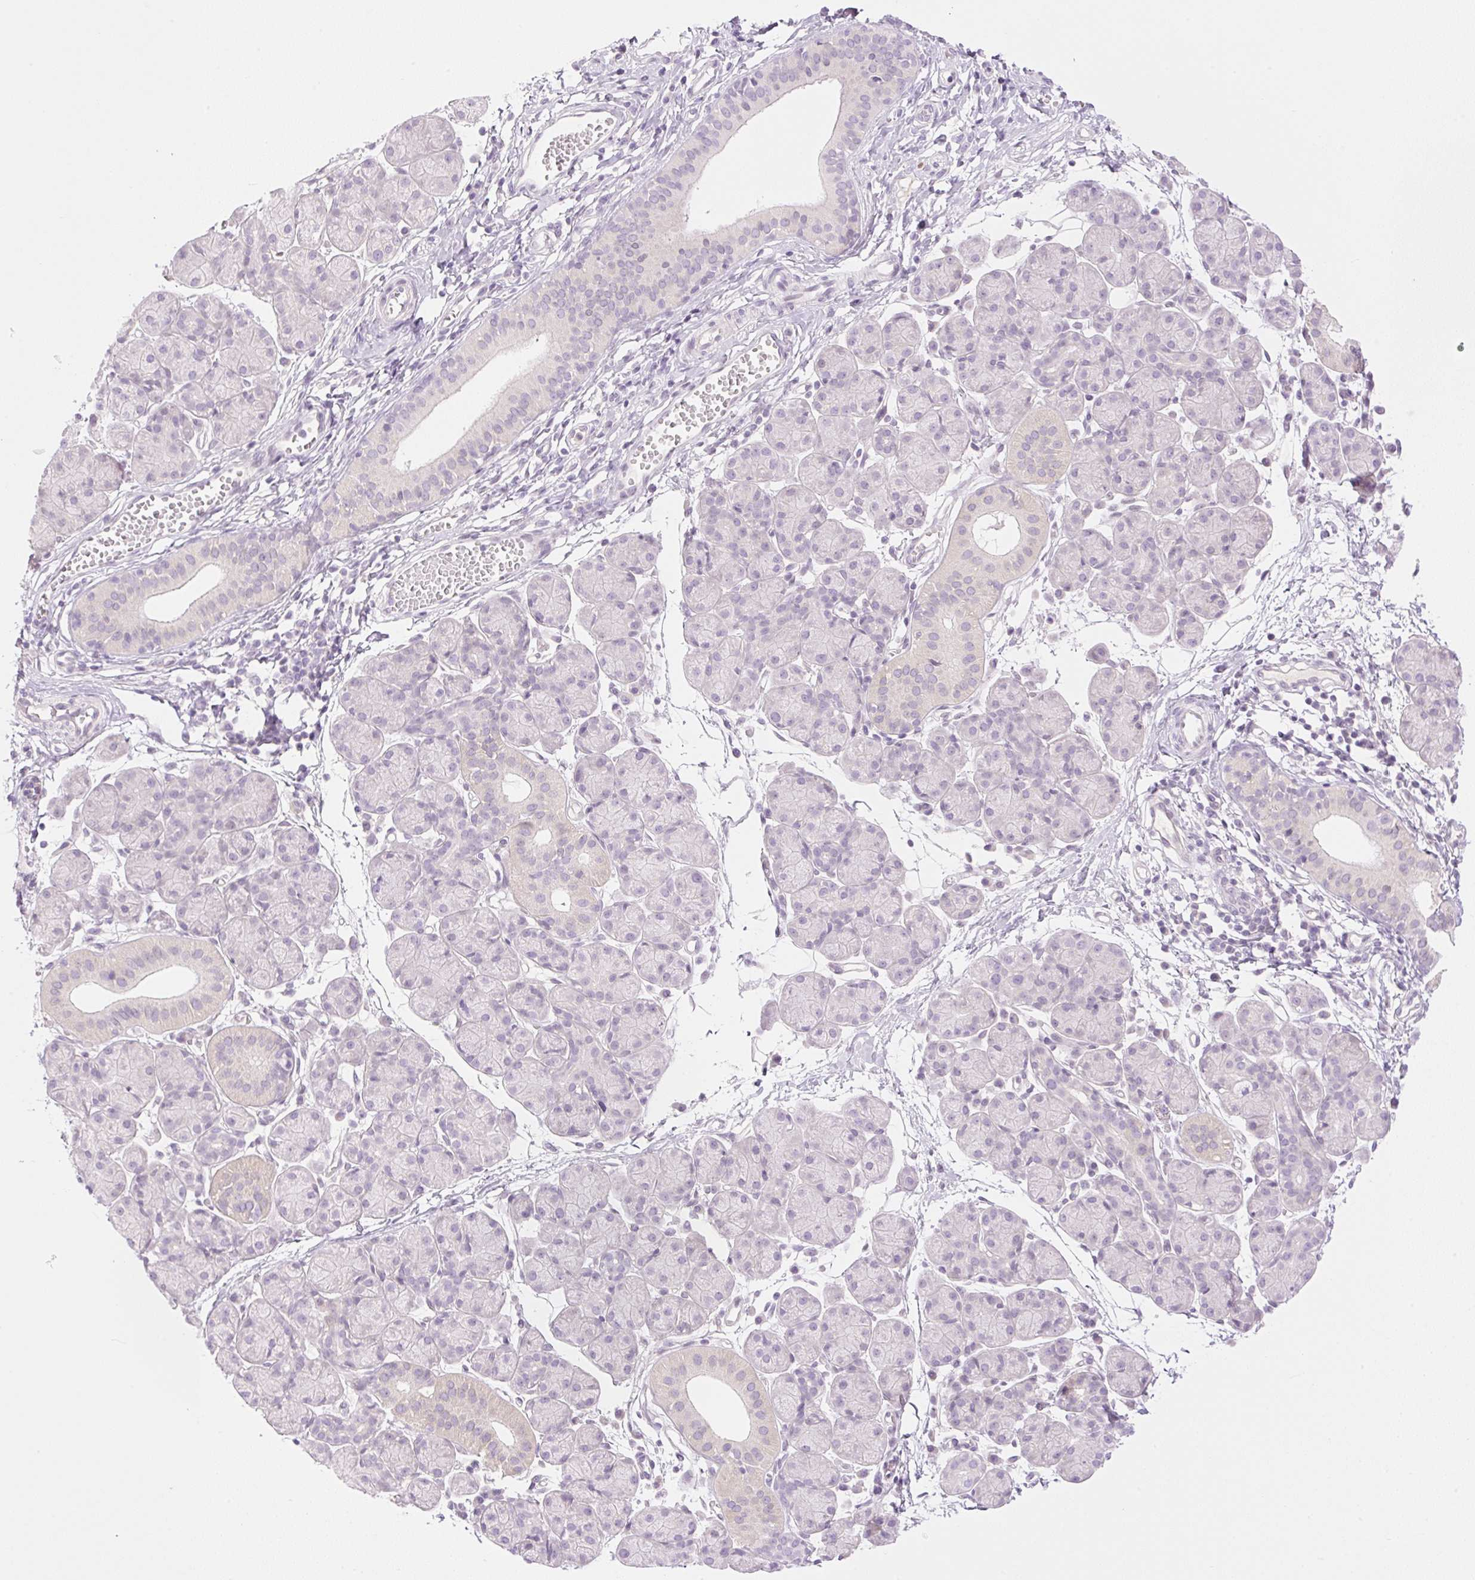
{"staining": {"intensity": "negative", "quantity": "none", "location": "none"}, "tissue": "salivary gland", "cell_type": "Glandular cells", "image_type": "normal", "snomed": [{"axis": "morphology", "description": "Normal tissue, NOS"}, {"axis": "morphology", "description": "Inflammation, NOS"}, {"axis": "topography", "description": "Lymph node"}, {"axis": "topography", "description": "Salivary gland"}], "caption": "Glandular cells are negative for protein expression in unremarkable human salivary gland. (Brightfield microscopy of DAB IHC at high magnification).", "gene": "TBX15", "patient": {"sex": "male", "age": 3}}